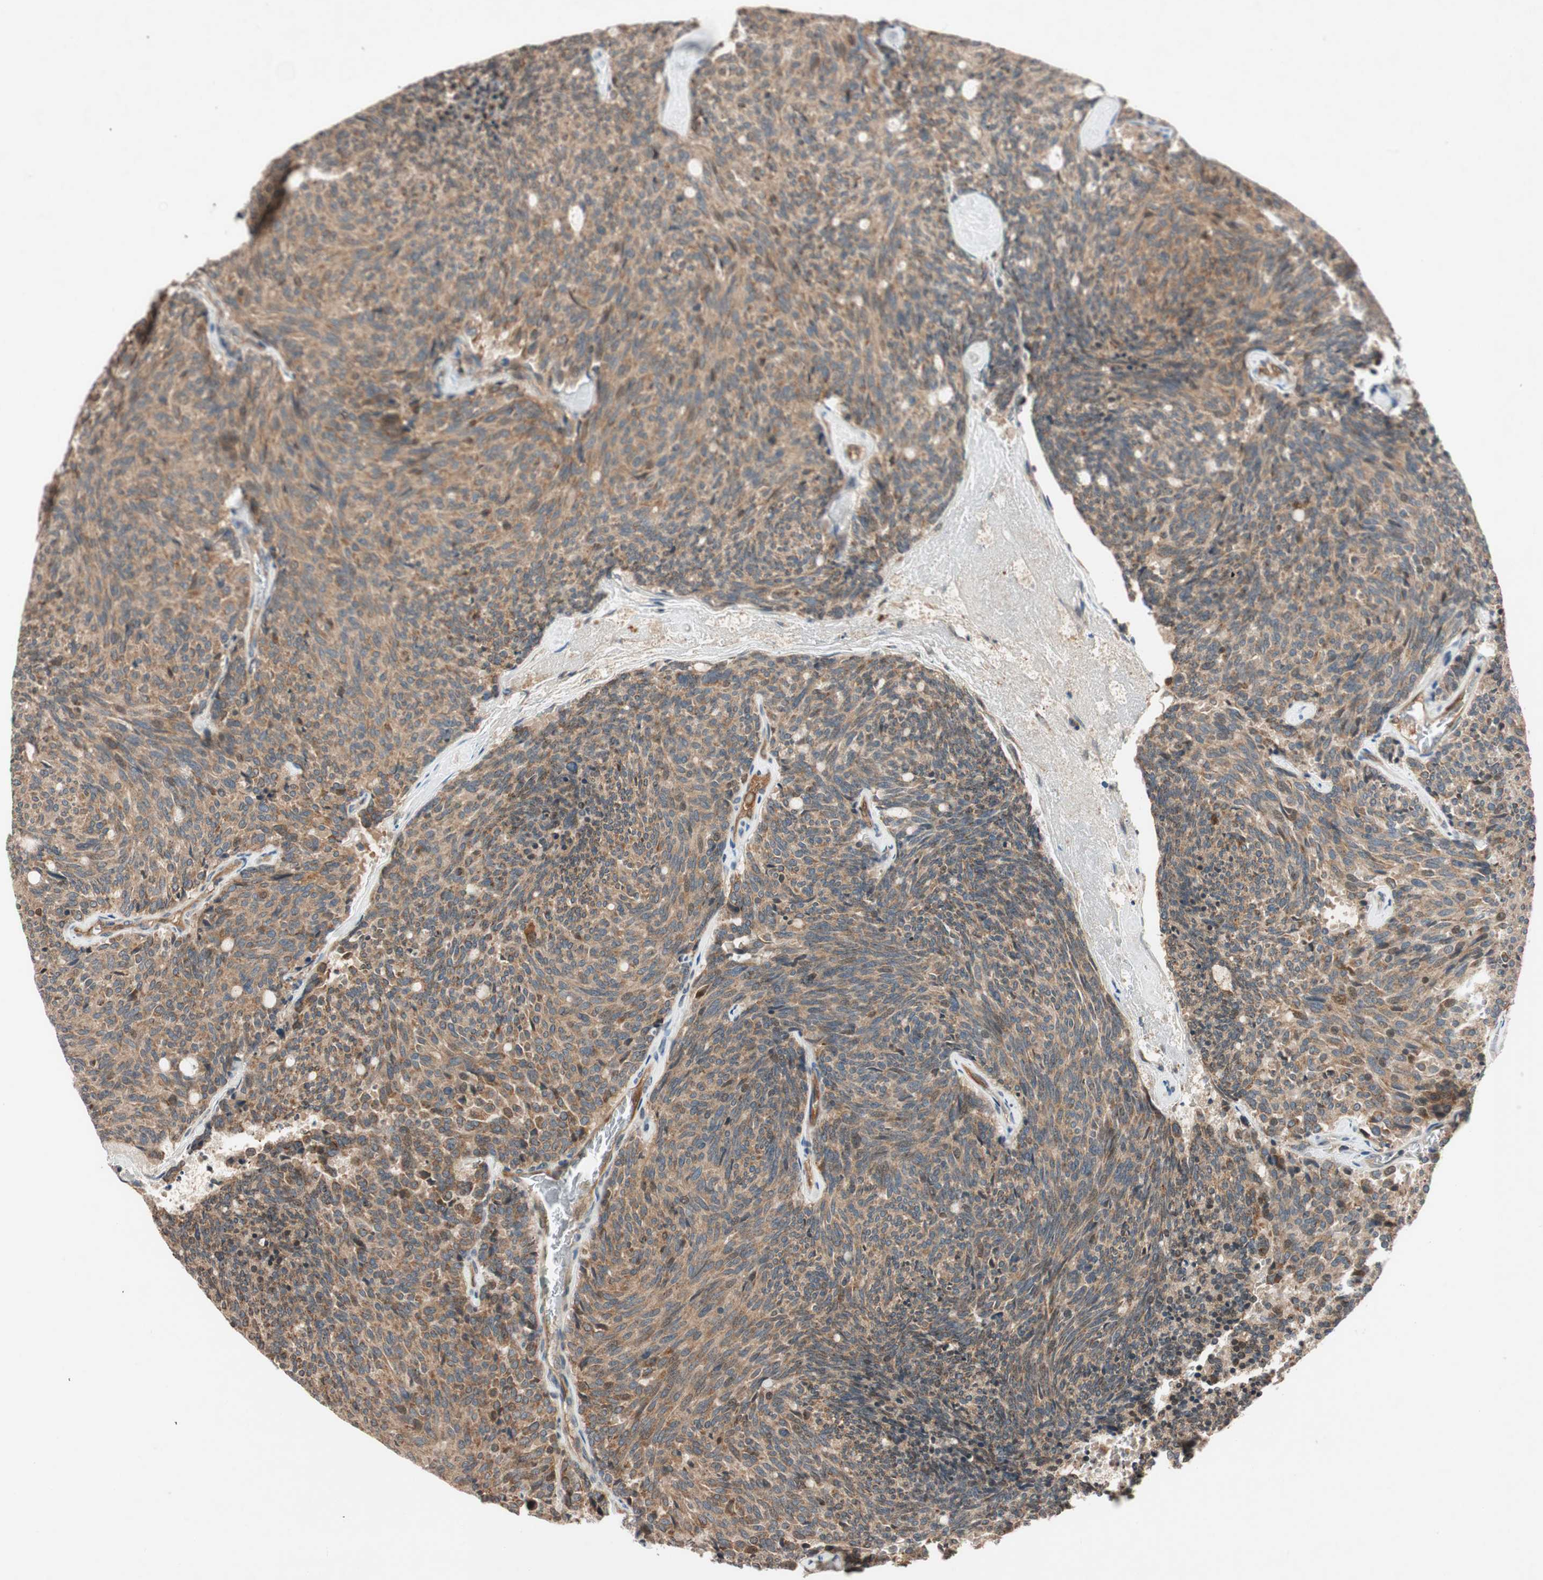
{"staining": {"intensity": "moderate", "quantity": ">75%", "location": "cytoplasmic/membranous"}, "tissue": "carcinoid", "cell_type": "Tumor cells", "image_type": "cancer", "snomed": [{"axis": "morphology", "description": "Carcinoid, malignant, NOS"}, {"axis": "topography", "description": "Pancreas"}], "caption": "Immunohistochemistry (IHC) (DAB) staining of carcinoid exhibits moderate cytoplasmic/membranous protein positivity in approximately >75% of tumor cells.", "gene": "GCLM", "patient": {"sex": "female", "age": 54}}